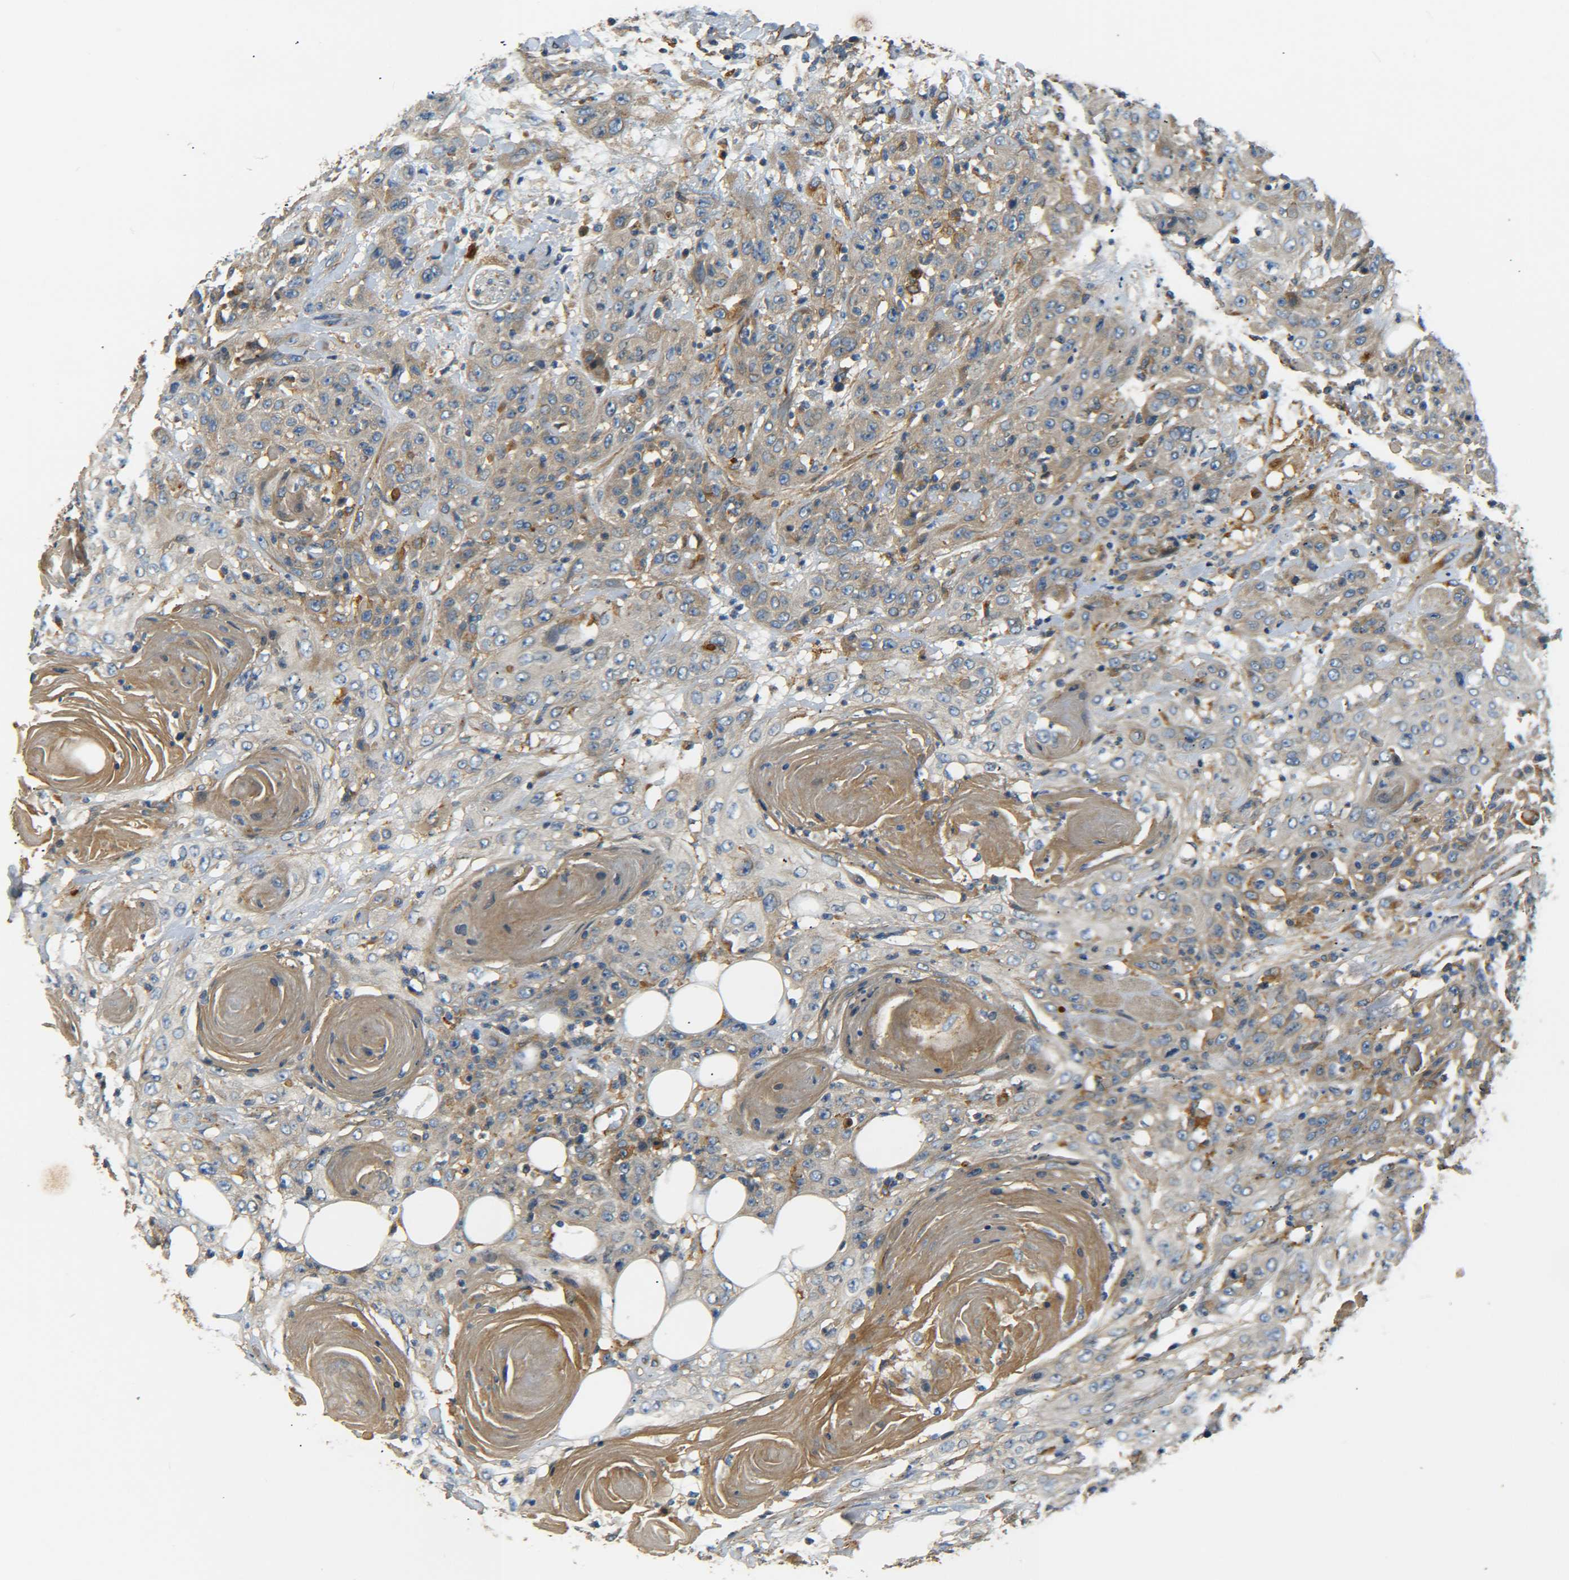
{"staining": {"intensity": "weak", "quantity": "25%-75%", "location": "cytoplasmic/membranous"}, "tissue": "head and neck cancer", "cell_type": "Tumor cells", "image_type": "cancer", "snomed": [{"axis": "morphology", "description": "Squamous cell carcinoma, NOS"}, {"axis": "topography", "description": "Head-Neck"}], "caption": "There is low levels of weak cytoplasmic/membranous positivity in tumor cells of head and neck cancer, as demonstrated by immunohistochemical staining (brown color).", "gene": "LRCH3", "patient": {"sex": "female", "age": 84}}